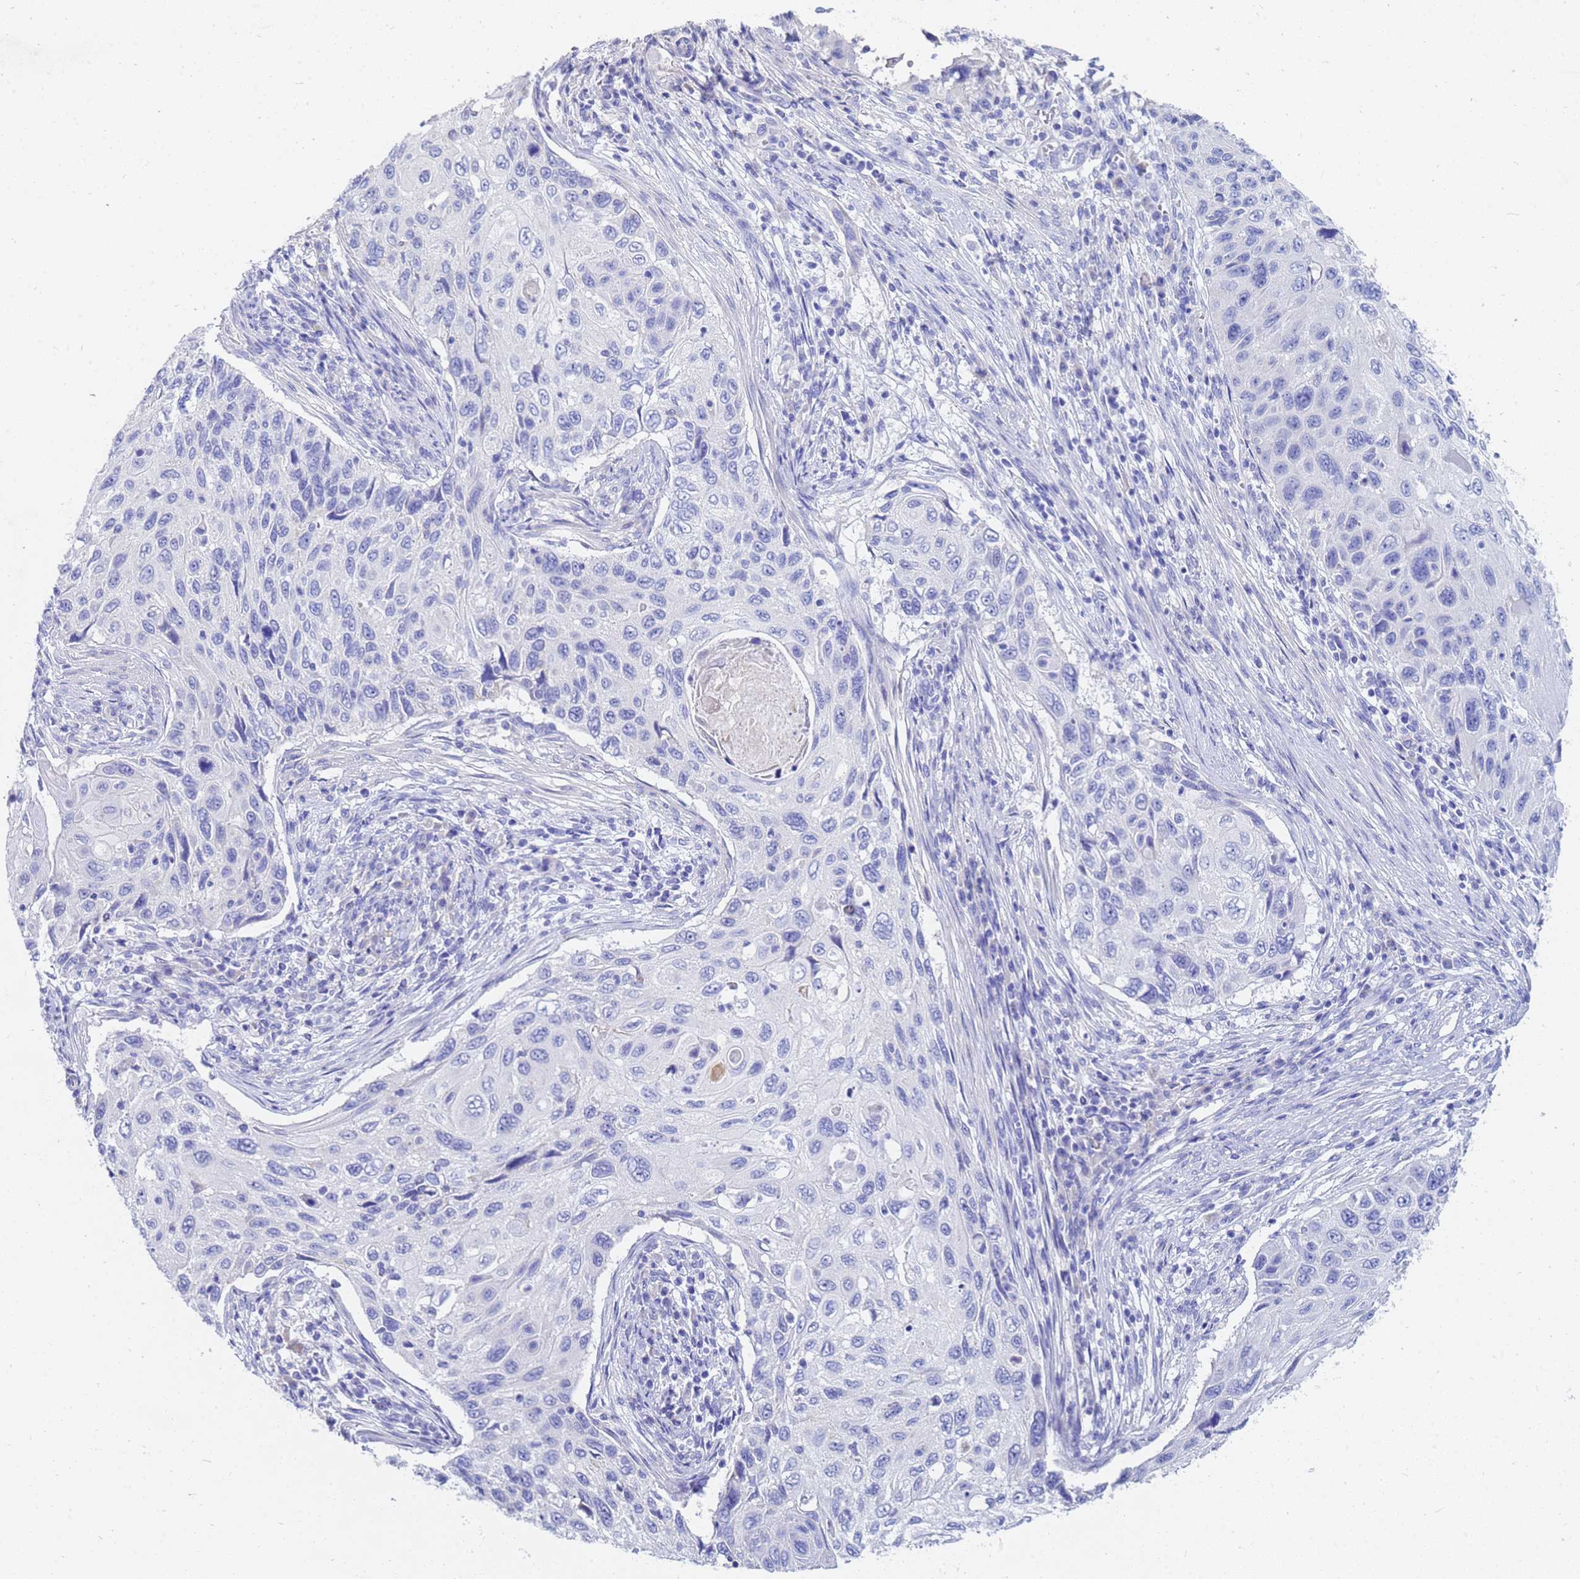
{"staining": {"intensity": "negative", "quantity": "none", "location": "none"}, "tissue": "cervical cancer", "cell_type": "Tumor cells", "image_type": "cancer", "snomed": [{"axis": "morphology", "description": "Squamous cell carcinoma, NOS"}, {"axis": "topography", "description": "Cervix"}], "caption": "This is an immunohistochemistry (IHC) histopathology image of human cervical cancer (squamous cell carcinoma). There is no positivity in tumor cells.", "gene": "C2orf72", "patient": {"sex": "female", "age": 70}}